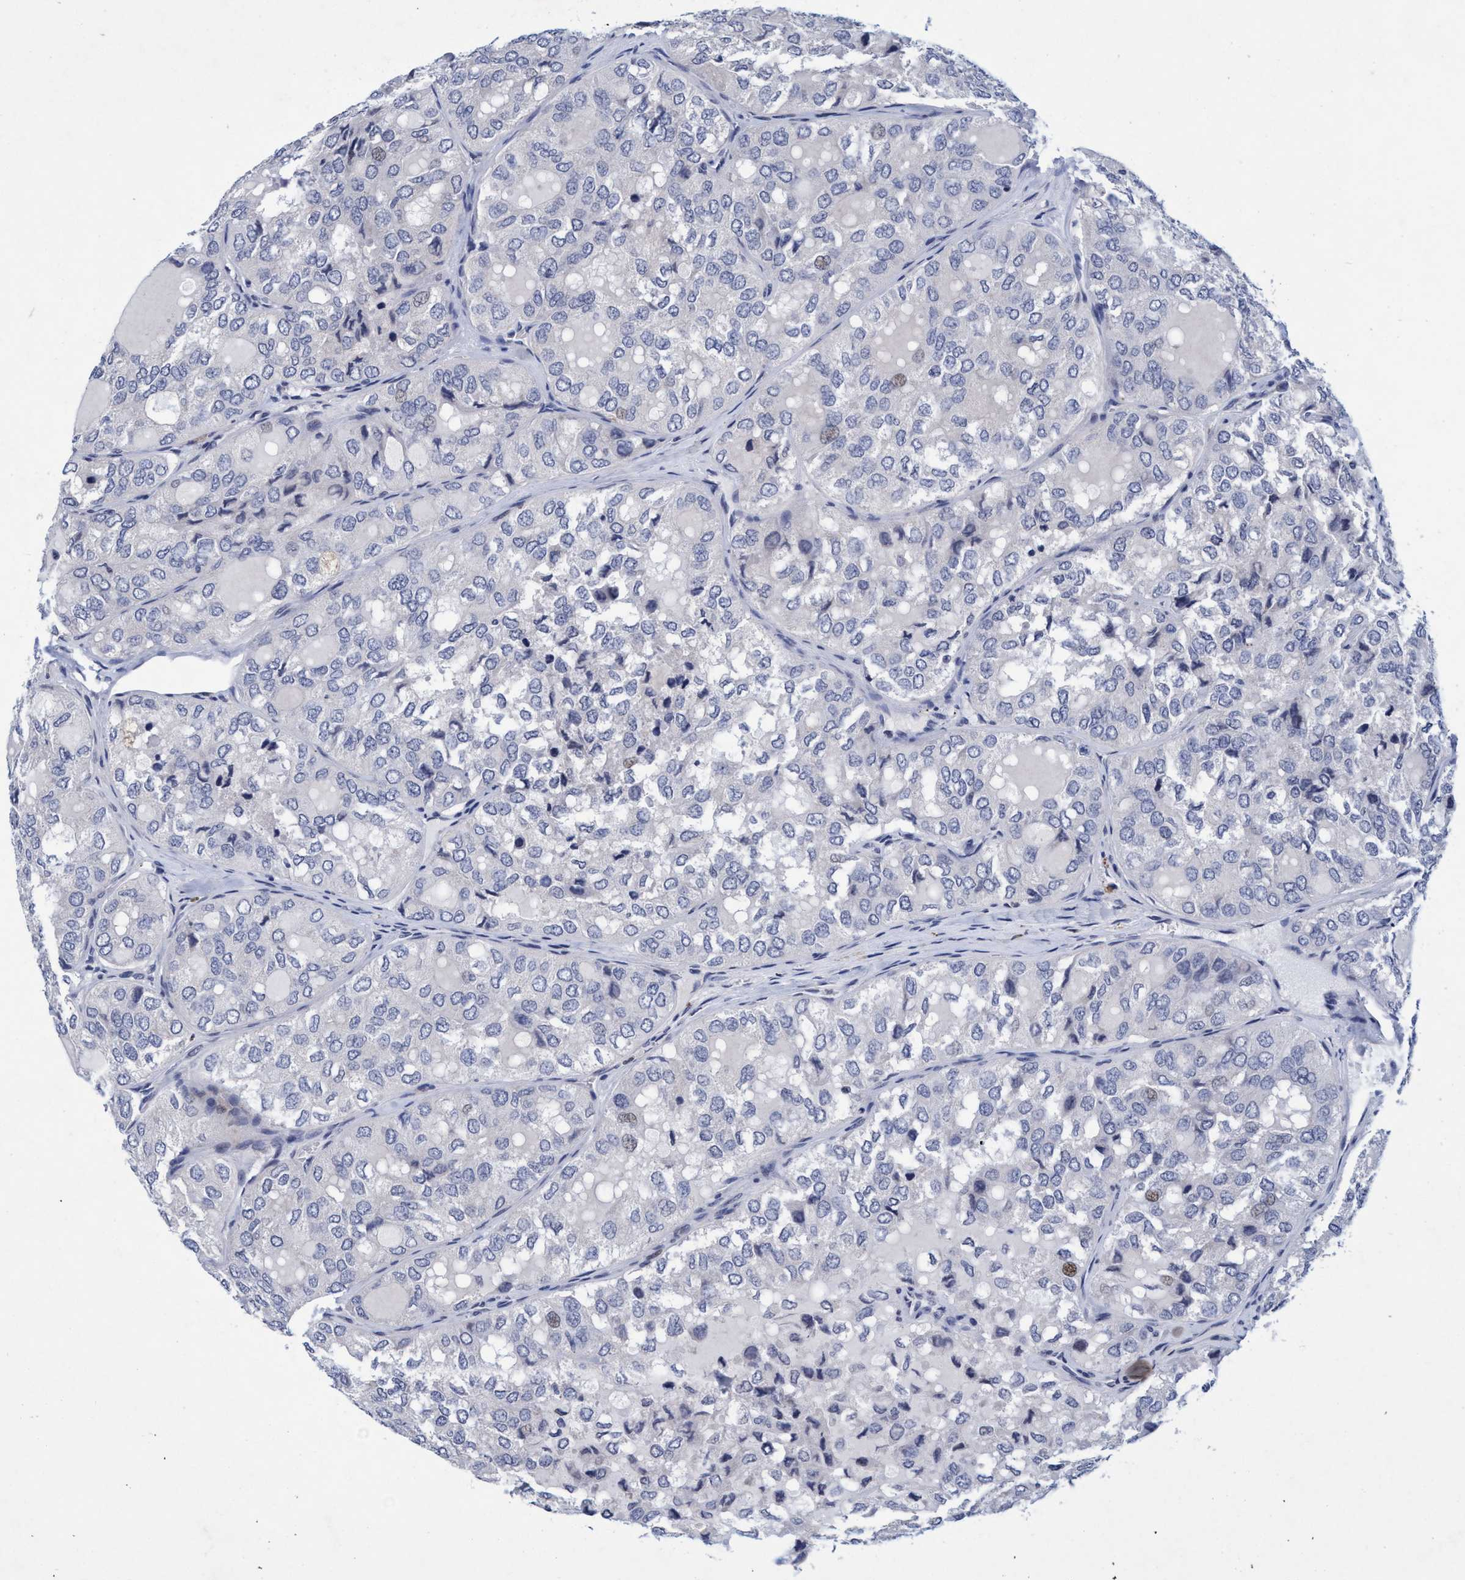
{"staining": {"intensity": "negative", "quantity": "none", "location": "none"}, "tissue": "thyroid cancer", "cell_type": "Tumor cells", "image_type": "cancer", "snomed": [{"axis": "morphology", "description": "Follicular adenoma carcinoma, NOS"}, {"axis": "topography", "description": "Thyroid gland"}], "caption": "IHC micrograph of human thyroid cancer stained for a protein (brown), which reveals no staining in tumor cells.", "gene": "GRB14", "patient": {"sex": "male", "age": 75}}